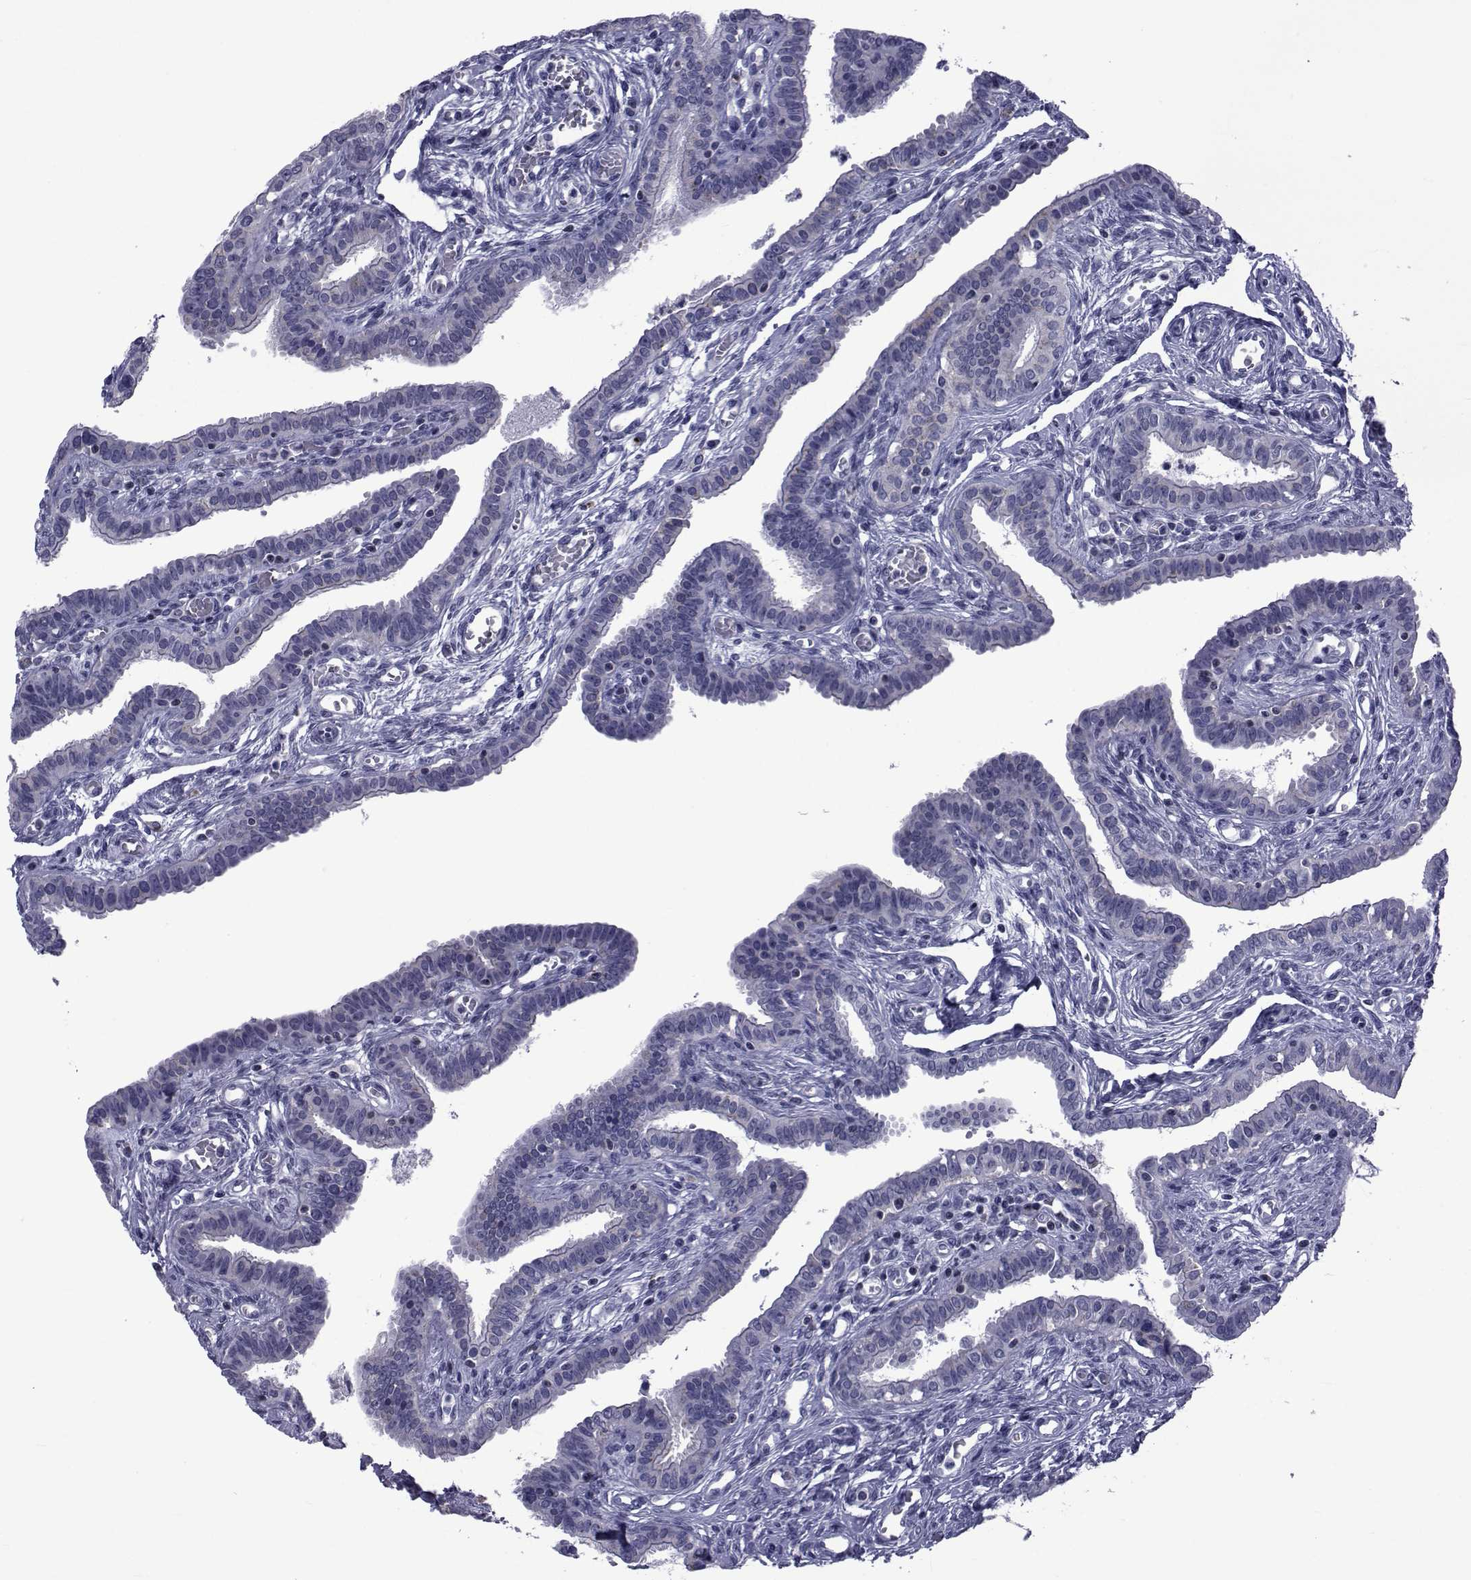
{"staining": {"intensity": "negative", "quantity": "none", "location": "none"}, "tissue": "fallopian tube", "cell_type": "Glandular cells", "image_type": "normal", "snomed": [{"axis": "morphology", "description": "Normal tissue, NOS"}, {"axis": "morphology", "description": "Carcinoma, endometroid"}, {"axis": "topography", "description": "Fallopian tube"}, {"axis": "topography", "description": "Ovary"}], "caption": "Immunohistochemistry micrograph of normal fallopian tube stained for a protein (brown), which reveals no expression in glandular cells.", "gene": "PDE6G", "patient": {"sex": "female", "age": 42}}